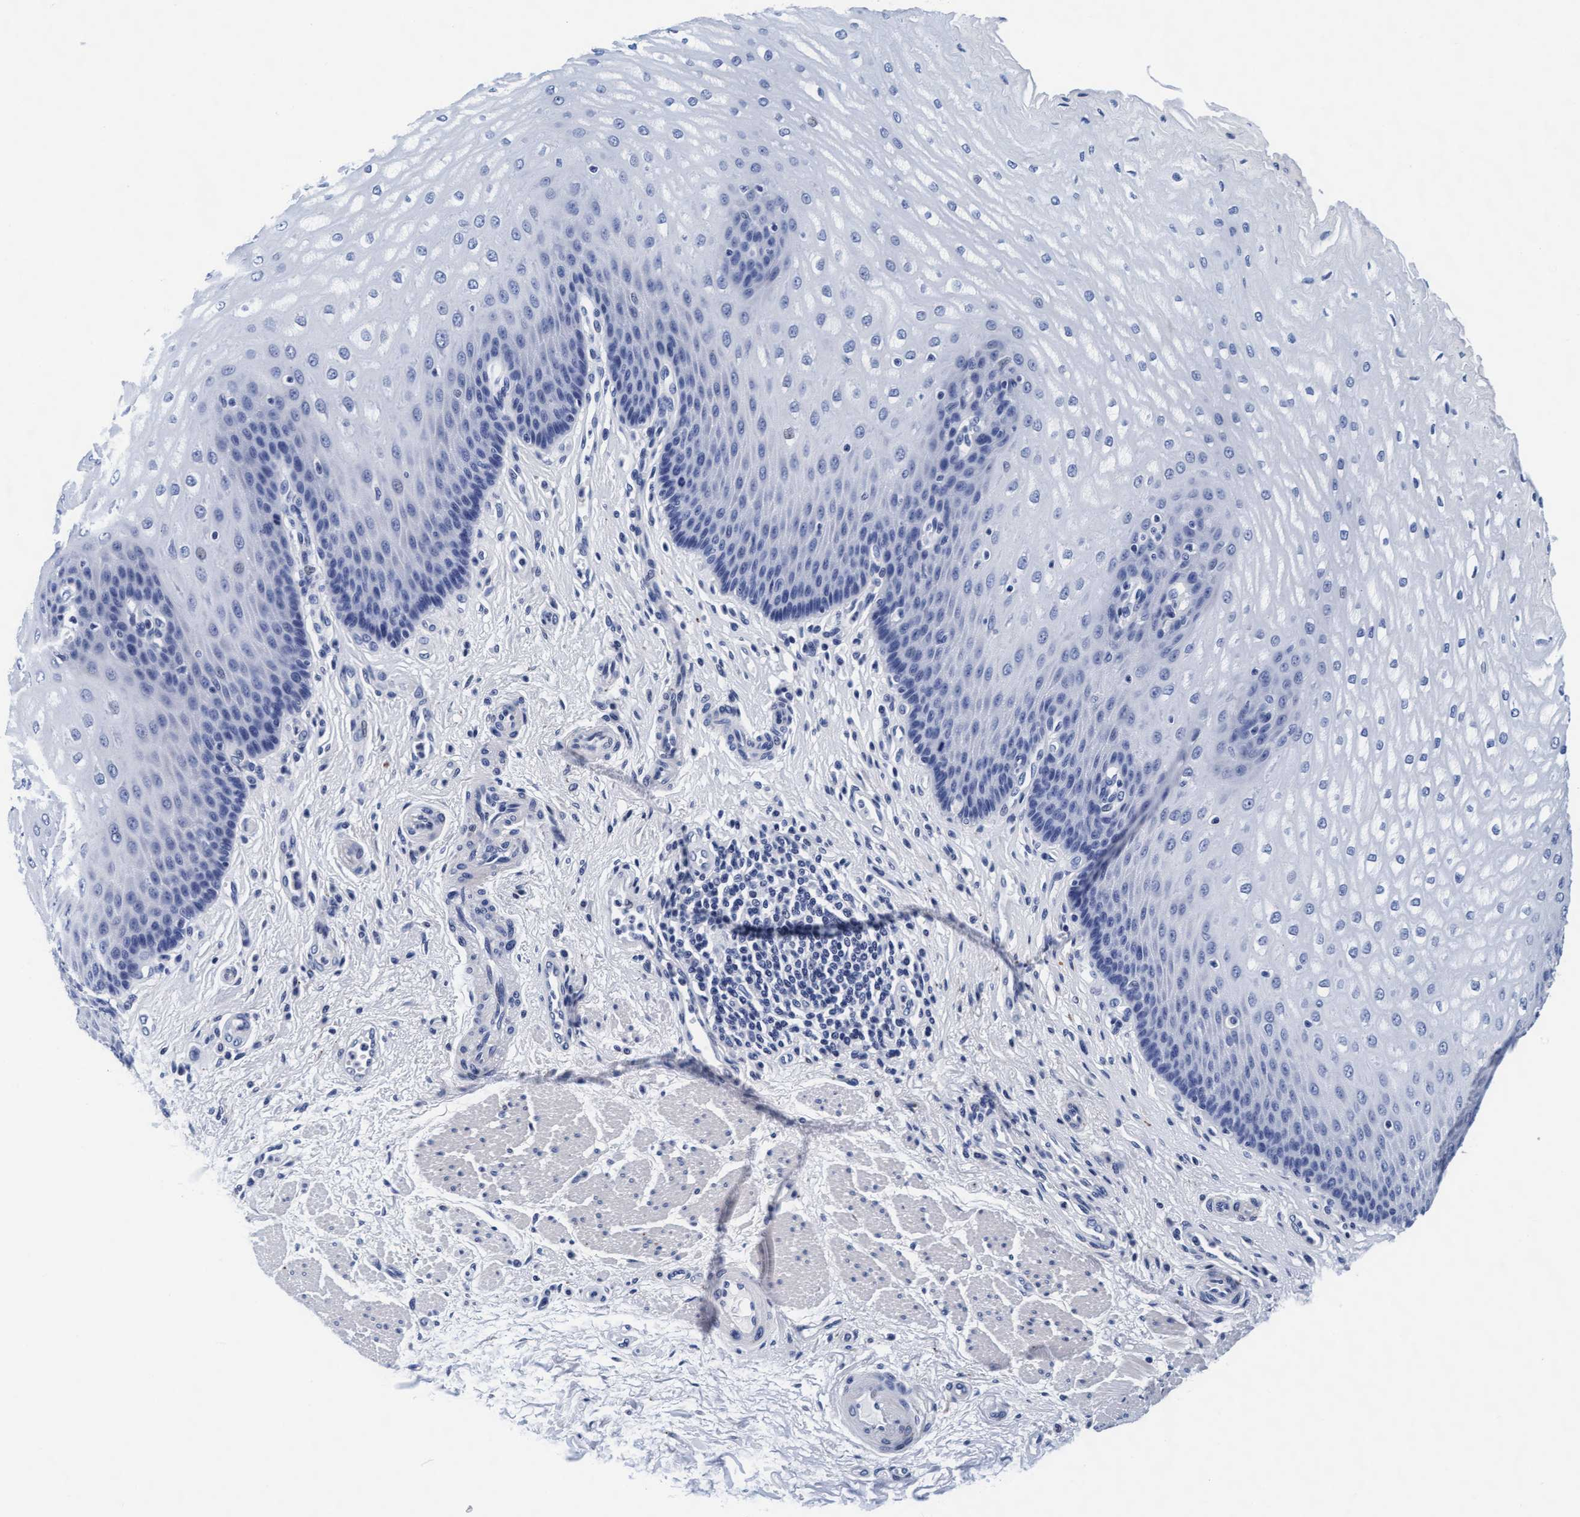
{"staining": {"intensity": "negative", "quantity": "none", "location": "none"}, "tissue": "esophagus", "cell_type": "Squamous epithelial cells", "image_type": "normal", "snomed": [{"axis": "morphology", "description": "Normal tissue, NOS"}, {"axis": "topography", "description": "Esophagus"}], "caption": "Immunohistochemistry image of unremarkable esophagus stained for a protein (brown), which shows no positivity in squamous epithelial cells.", "gene": "ARSG", "patient": {"sex": "male", "age": 54}}